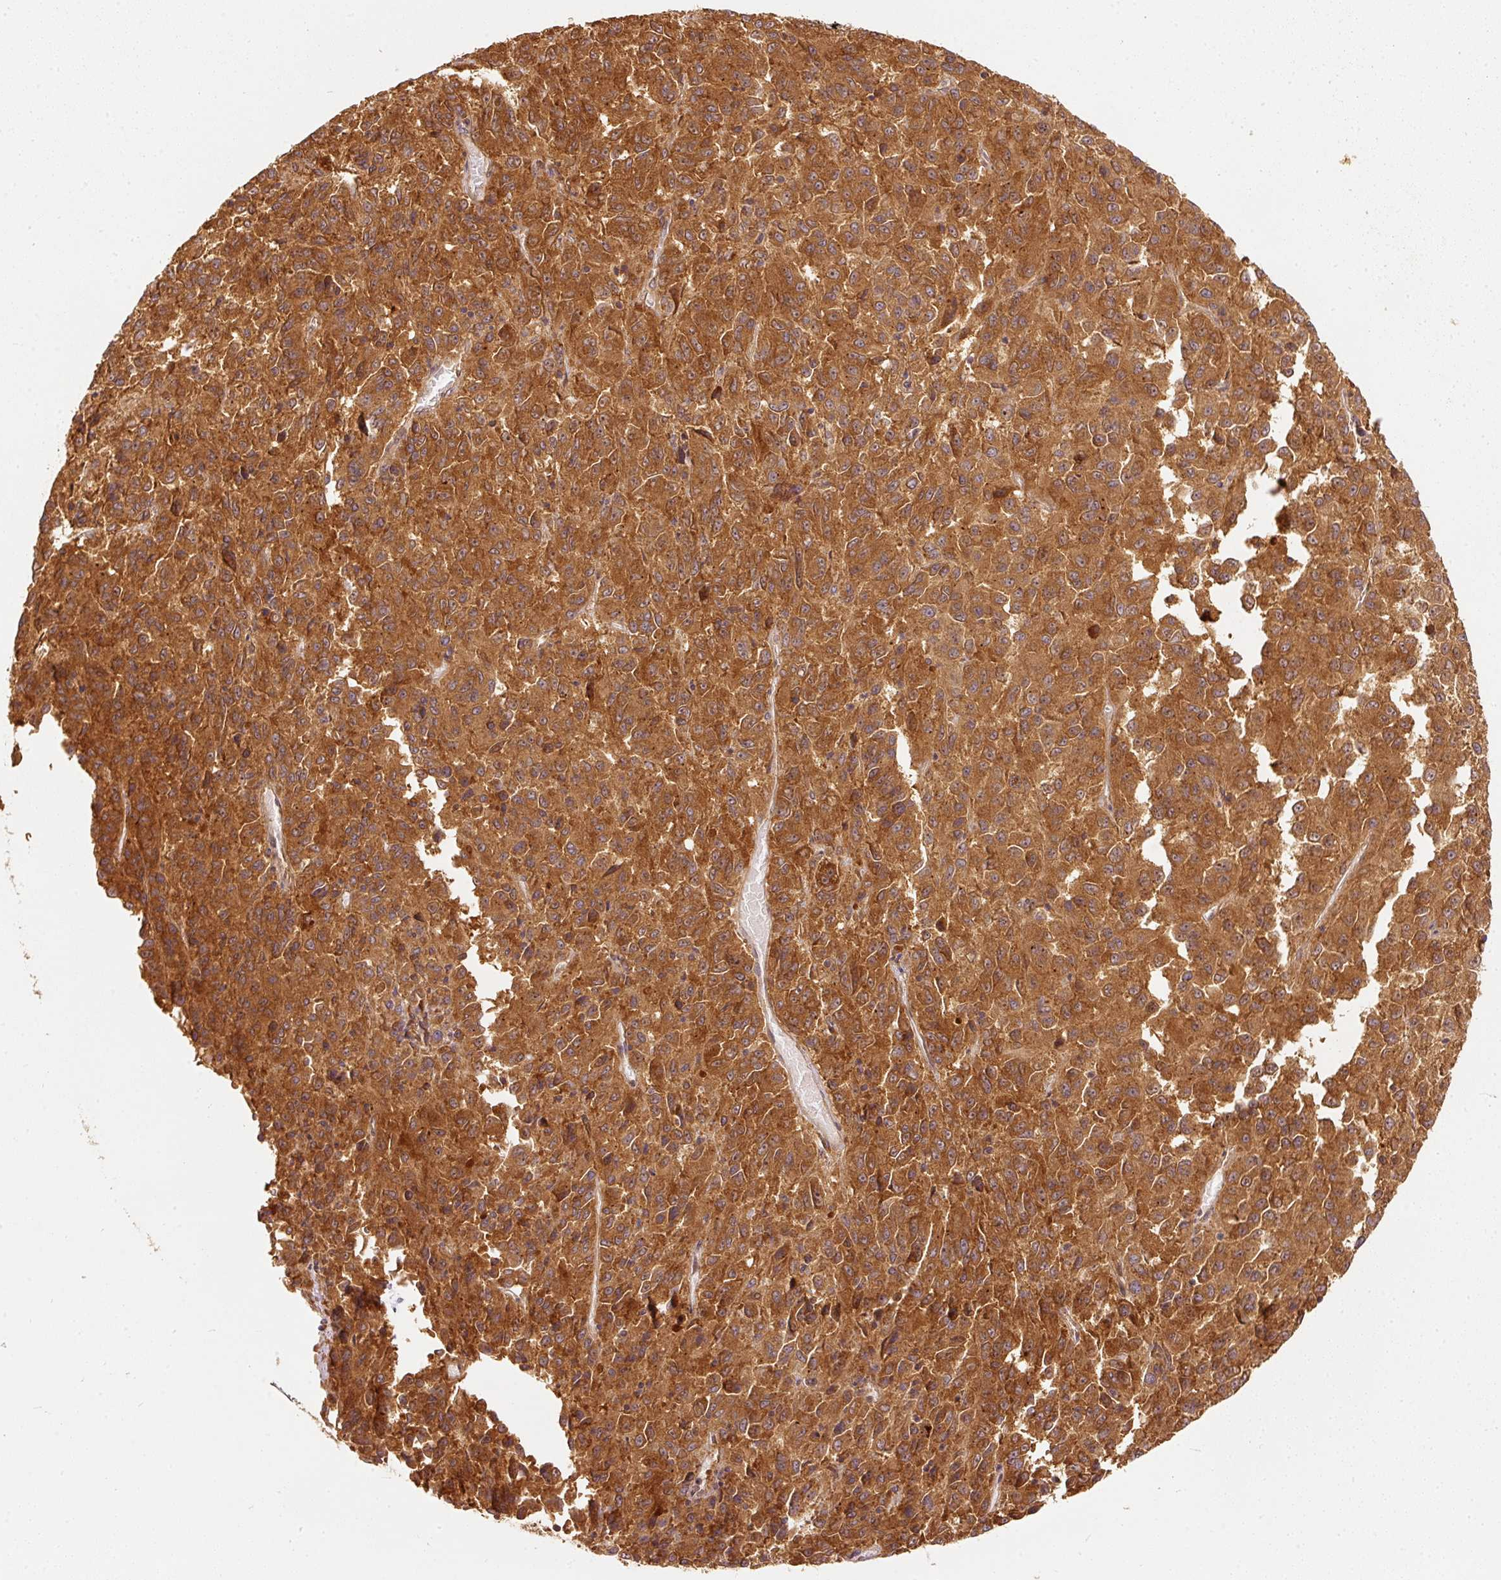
{"staining": {"intensity": "strong", "quantity": ">75%", "location": "cytoplasmic/membranous"}, "tissue": "melanoma", "cell_type": "Tumor cells", "image_type": "cancer", "snomed": [{"axis": "morphology", "description": "Malignant melanoma, Metastatic site"}, {"axis": "topography", "description": "Lung"}], "caption": "Immunohistochemistry photomicrograph of neoplastic tissue: human malignant melanoma (metastatic site) stained using immunohistochemistry shows high levels of strong protein expression localized specifically in the cytoplasmic/membranous of tumor cells, appearing as a cytoplasmic/membranous brown color.", "gene": "EIF3B", "patient": {"sex": "male", "age": 64}}